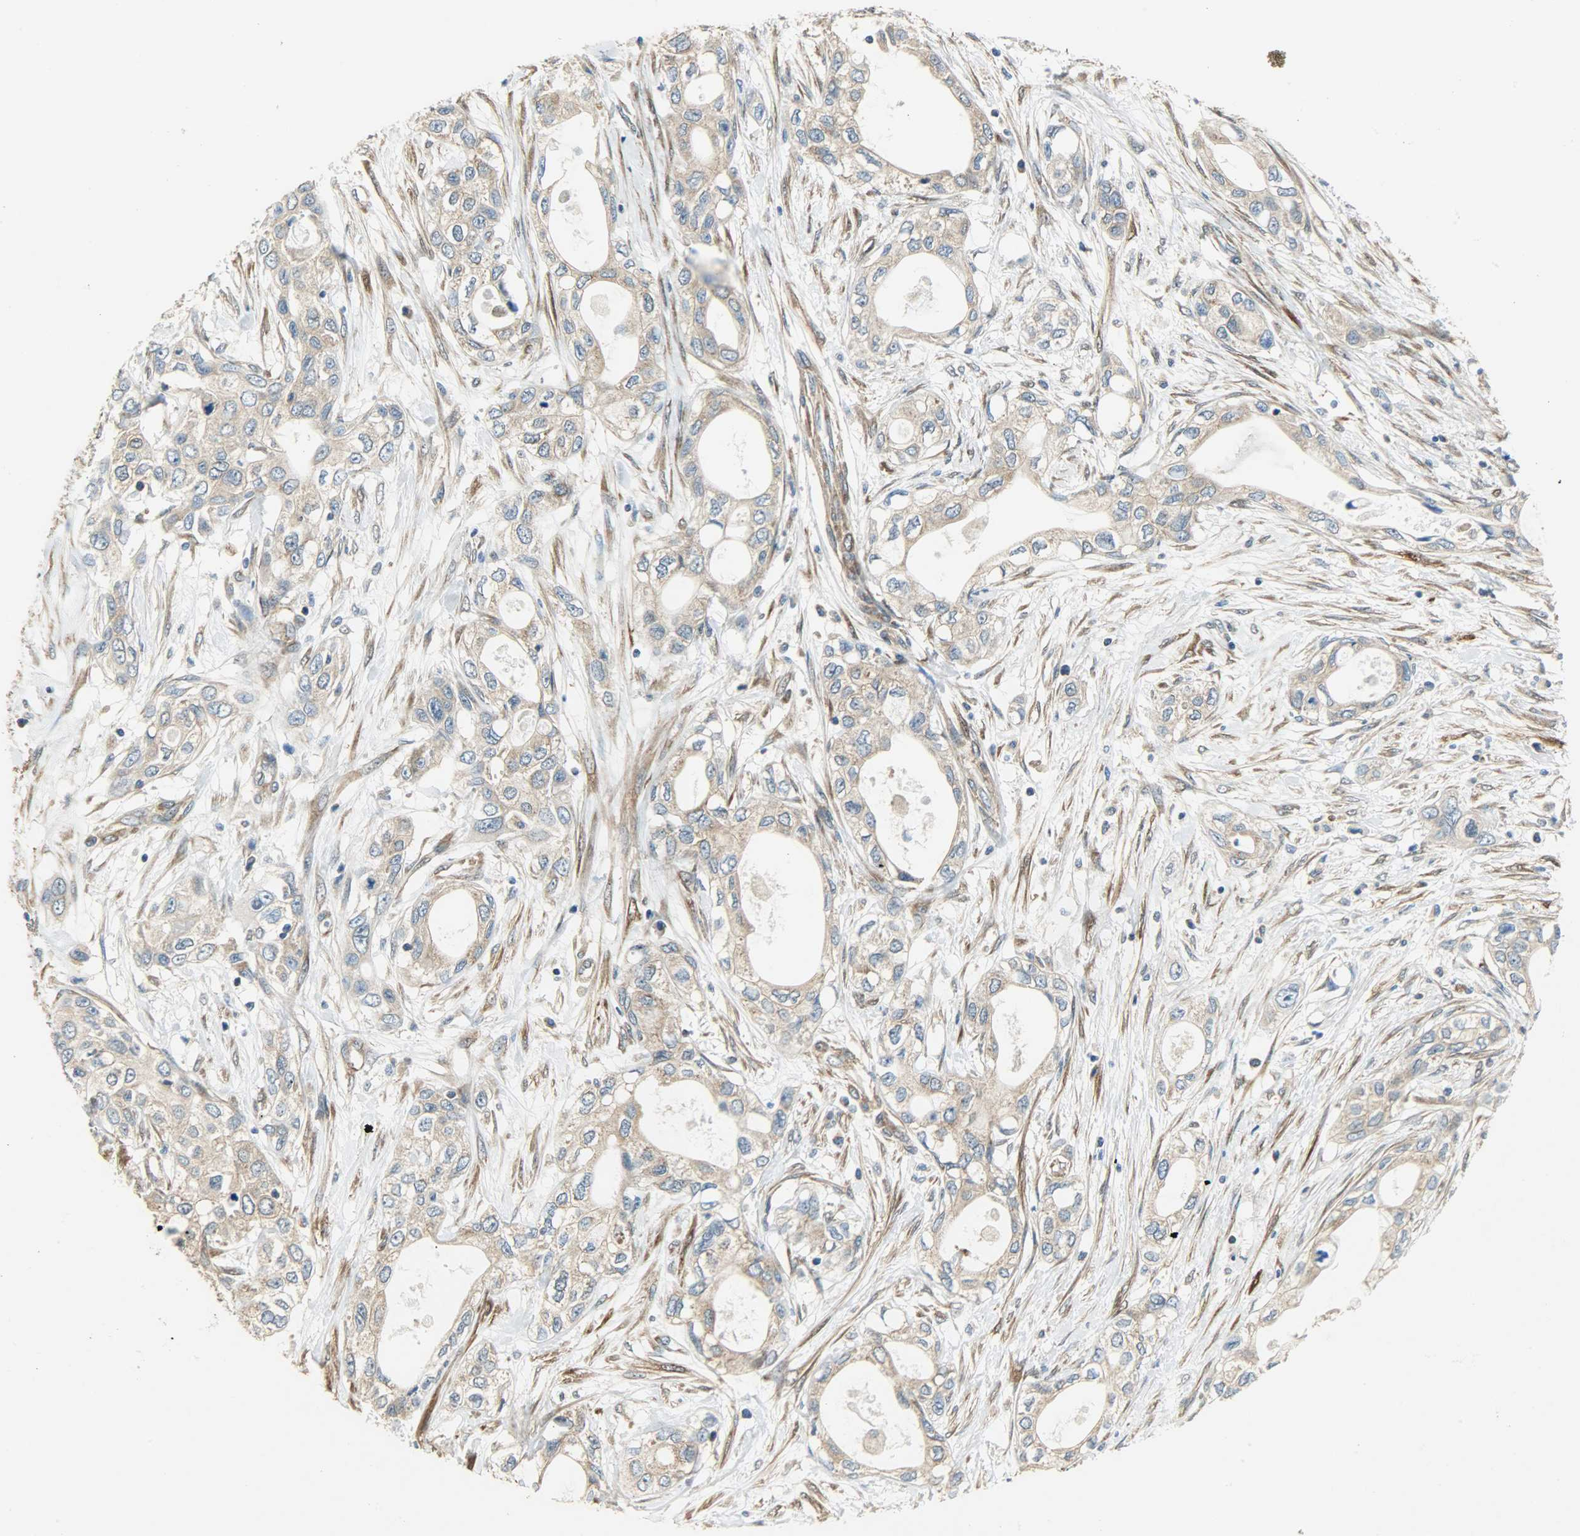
{"staining": {"intensity": "moderate", "quantity": ">75%", "location": "cytoplasmic/membranous"}, "tissue": "pancreatic cancer", "cell_type": "Tumor cells", "image_type": "cancer", "snomed": [{"axis": "morphology", "description": "Adenocarcinoma, NOS"}, {"axis": "topography", "description": "Pancreas"}], "caption": "High-power microscopy captured an immunohistochemistry micrograph of adenocarcinoma (pancreatic), revealing moderate cytoplasmic/membranous expression in about >75% of tumor cells.", "gene": "C1orf198", "patient": {"sex": "female", "age": 70}}